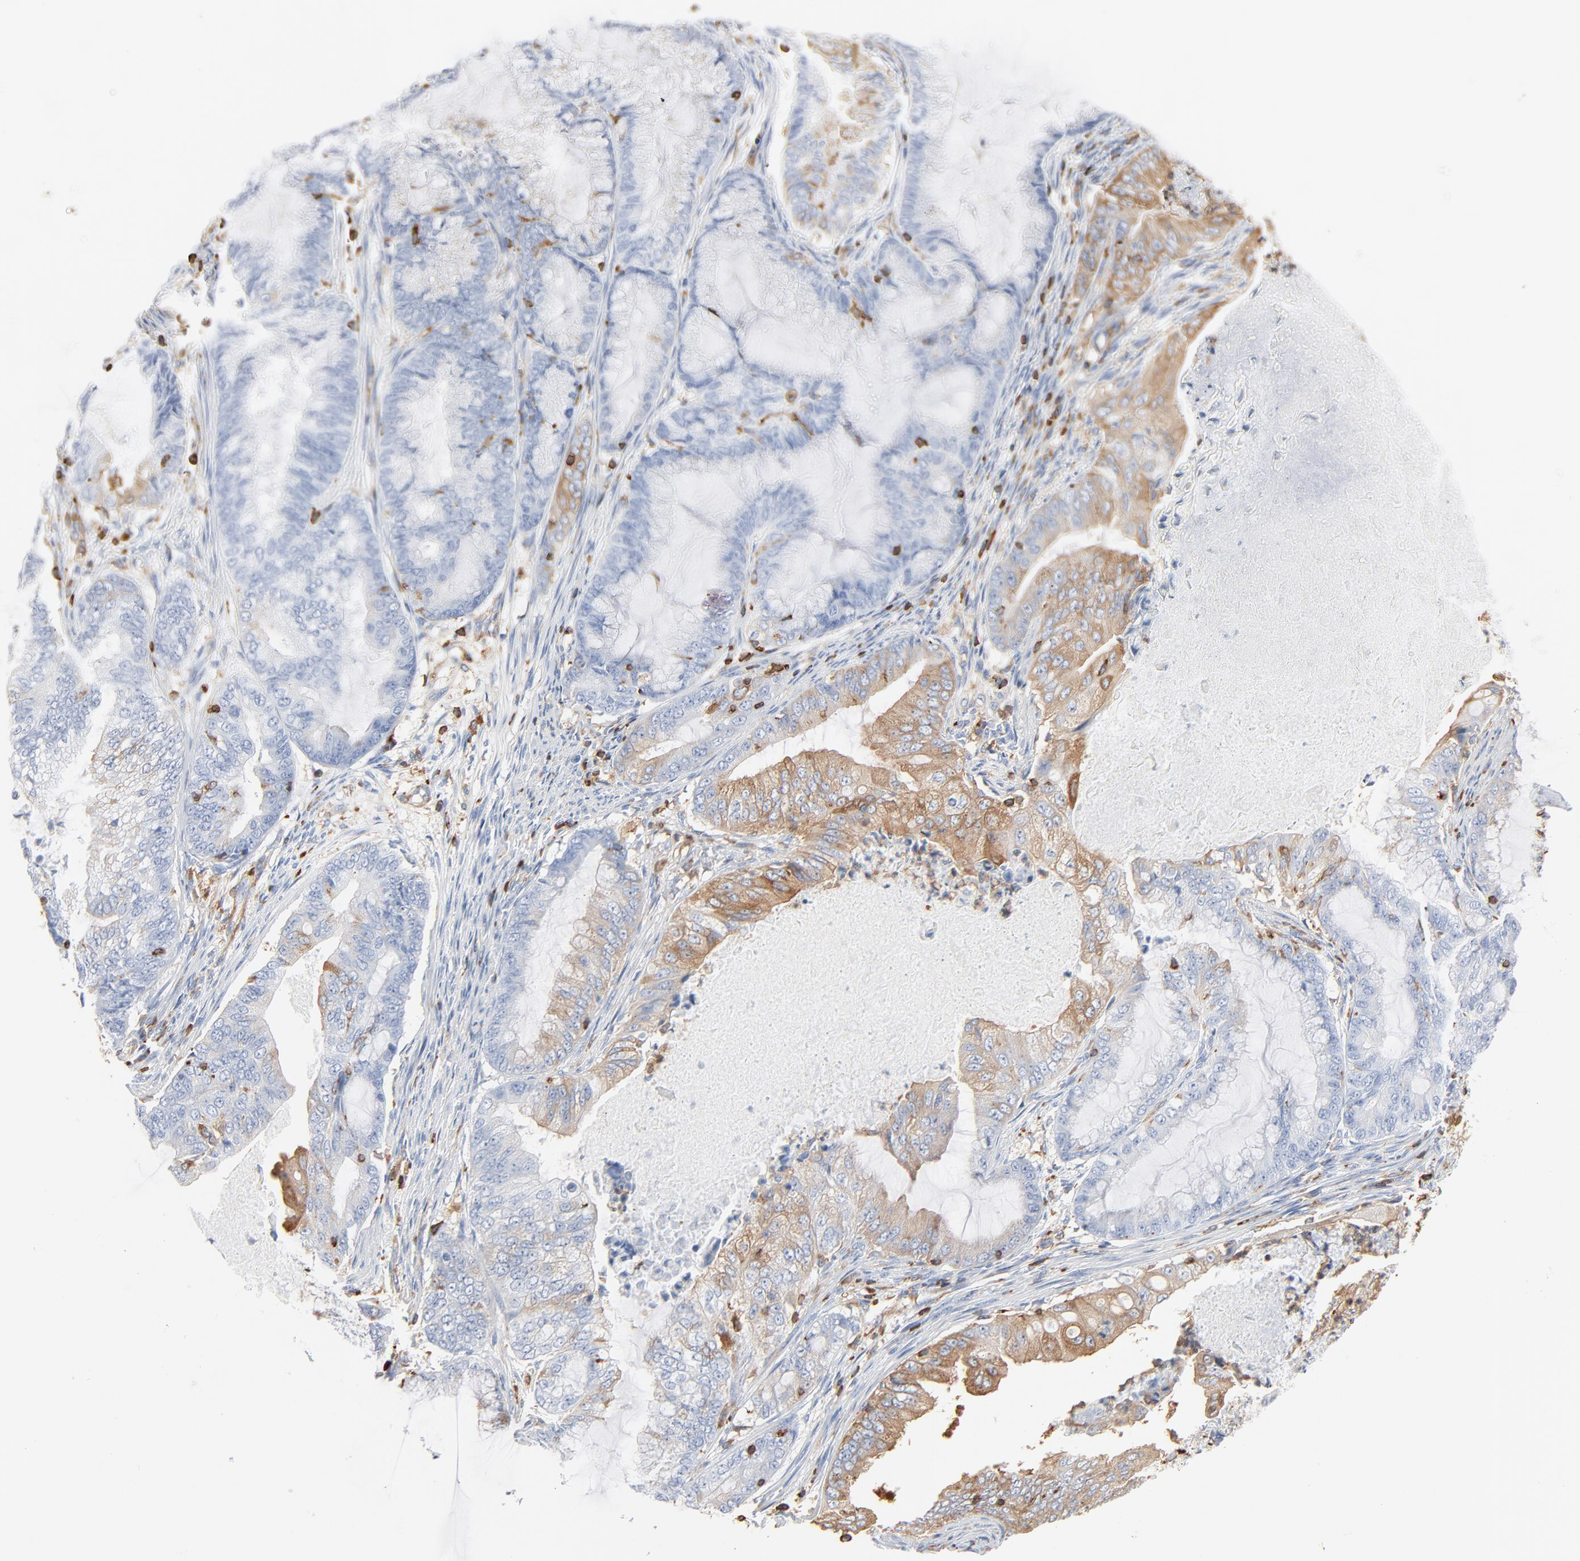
{"staining": {"intensity": "moderate", "quantity": "<25%", "location": "cytoplasmic/membranous"}, "tissue": "endometrial cancer", "cell_type": "Tumor cells", "image_type": "cancer", "snomed": [{"axis": "morphology", "description": "Adenocarcinoma, NOS"}, {"axis": "topography", "description": "Endometrium"}], "caption": "Immunohistochemical staining of human endometrial adenocarcinoma reveals low levels of moderate cytoplasmic/membranous expression in about <25% of tumor cells.", "gene": "SH3KBP1", "patient": {"sex": "female", "age": 63}}